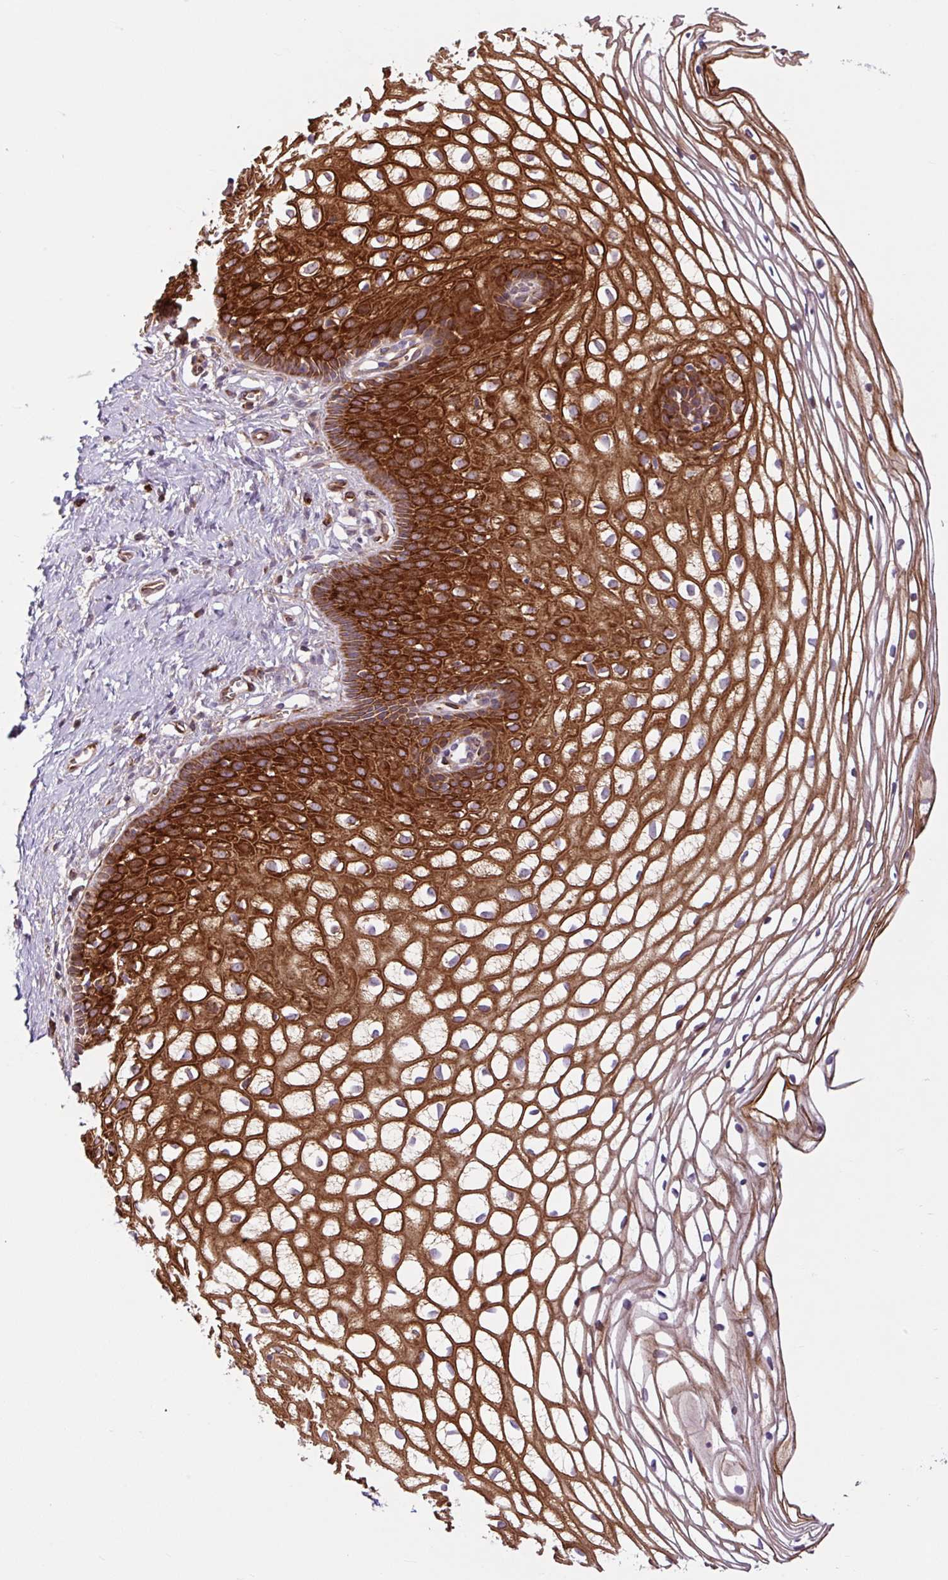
{"staining": {"intensity": "moderate", "quantity": "25%-75%", "location": "cytoplasmic/membranous"}, "tissue": "cervix", "cell_type": "Glandular cells", "image_type": "normal", "snomed": [{"axis": "morphology", "description": "Normal tissue, NOS"}, {"axis": "topography", "description": "Cervix"}], "caption": "A high-resolution histopathology image shows immunohistochemistry (IHC) staining of unremarkable cervix, which shows moderate cytoplasmic/membranous expression in about 25%-75% of glandular cells.", "gene": "NTPCR", "patient": {"sex": "female", "age": 36}}